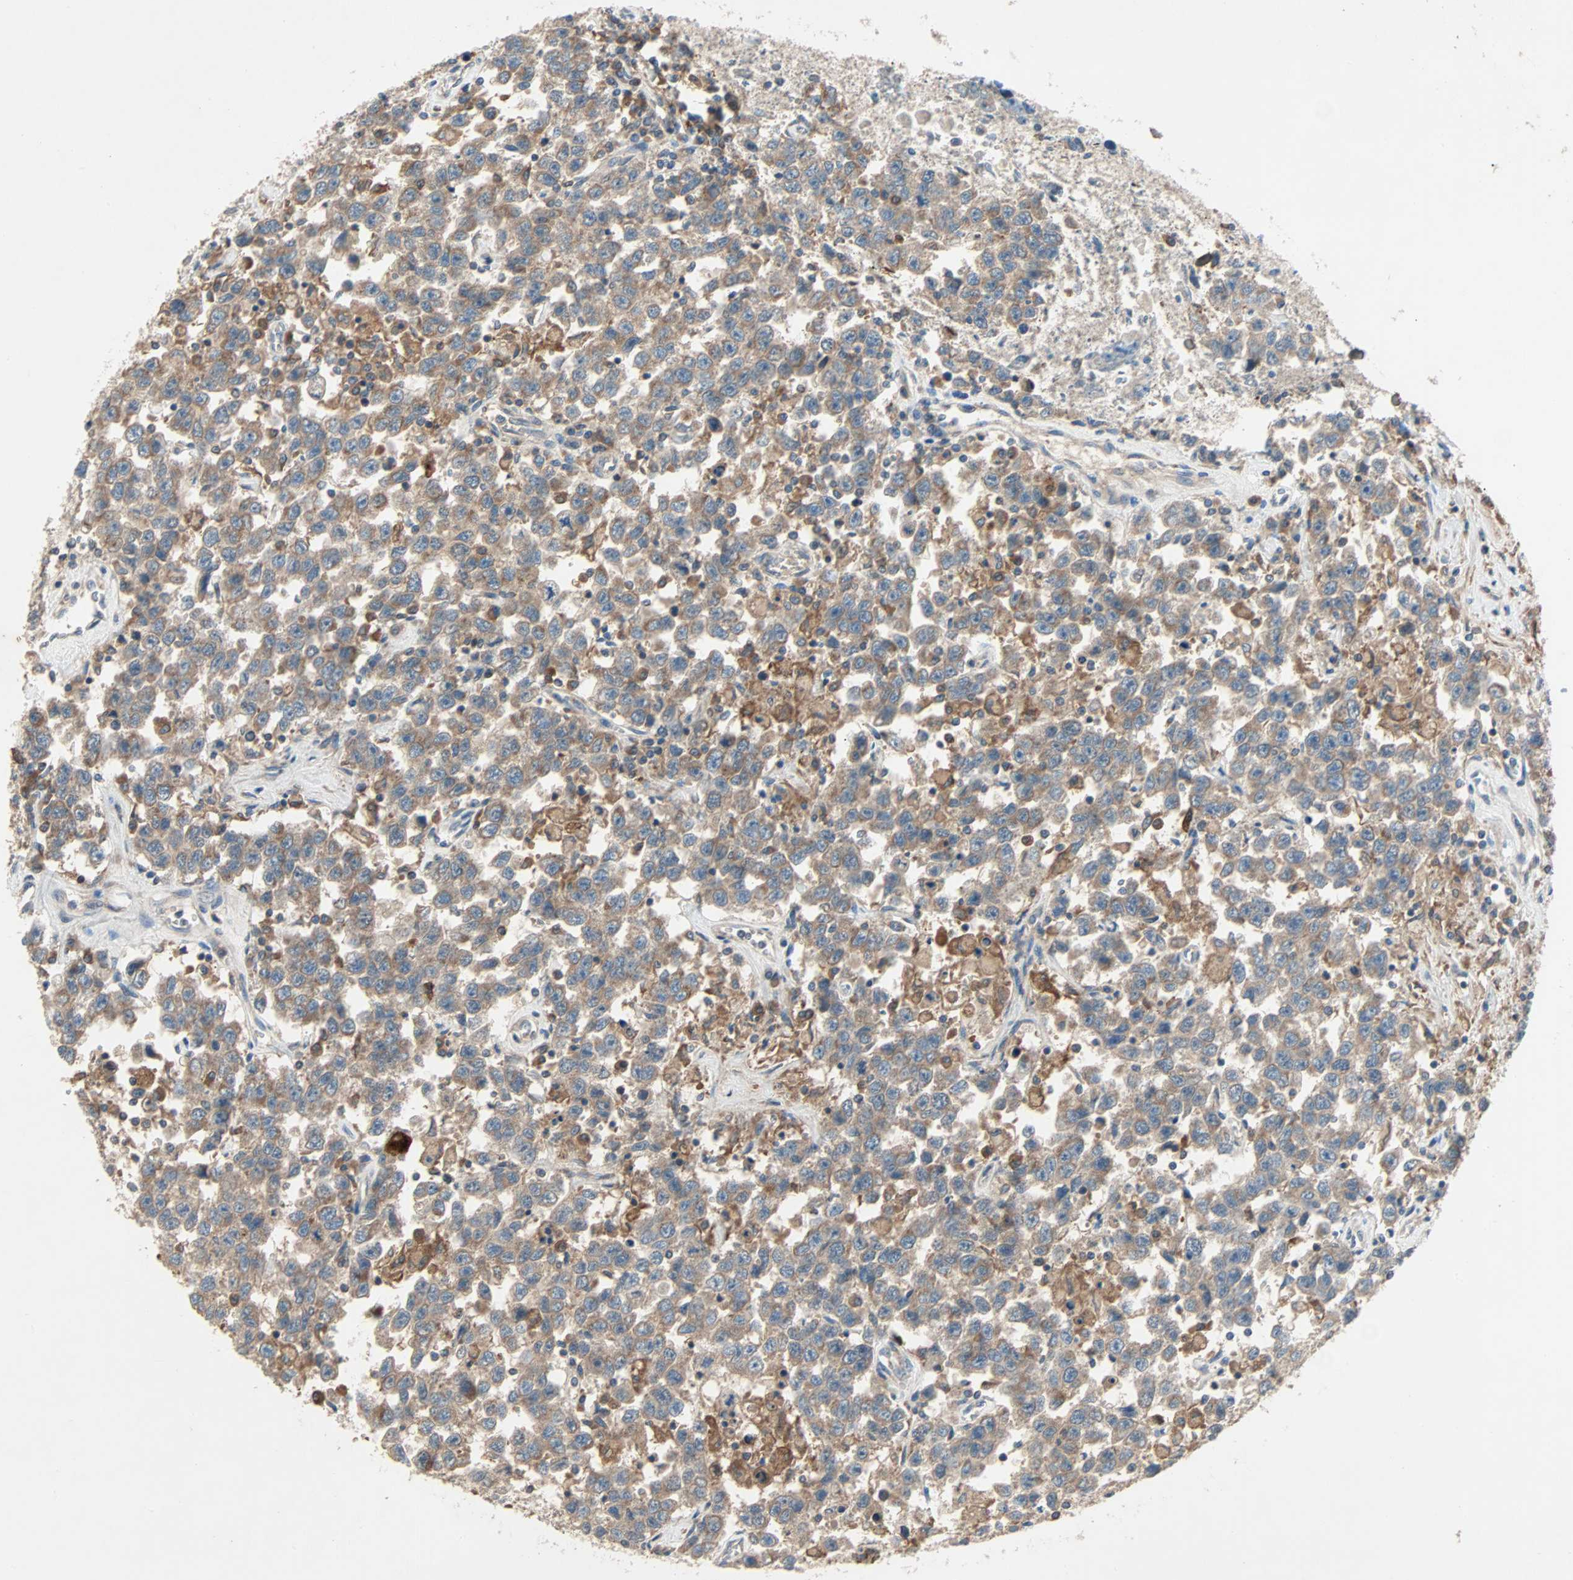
{"staining": {"intensity": "weak", "quantity": ">75%", "location": "cytoplasmic/membranous"}, "tissue": "testis cancer", "cell_type": "Tumor cells", "image_type": "cancer", "snomed": [{"axis": "morphology", "description": "Seminoma, NOS"}, {"axis": "topography", "description": "Testis"}], "caption": "A photomicrograph of human testis seminoma stained for a protein exhibits weak cytoplasmic/membranous brown staining in tumor cells. (DAB = brown stain, brightfield microscopy at high magnification).", "gene": "XYLT1", "patient": {"sex": "male", "age": 41}}